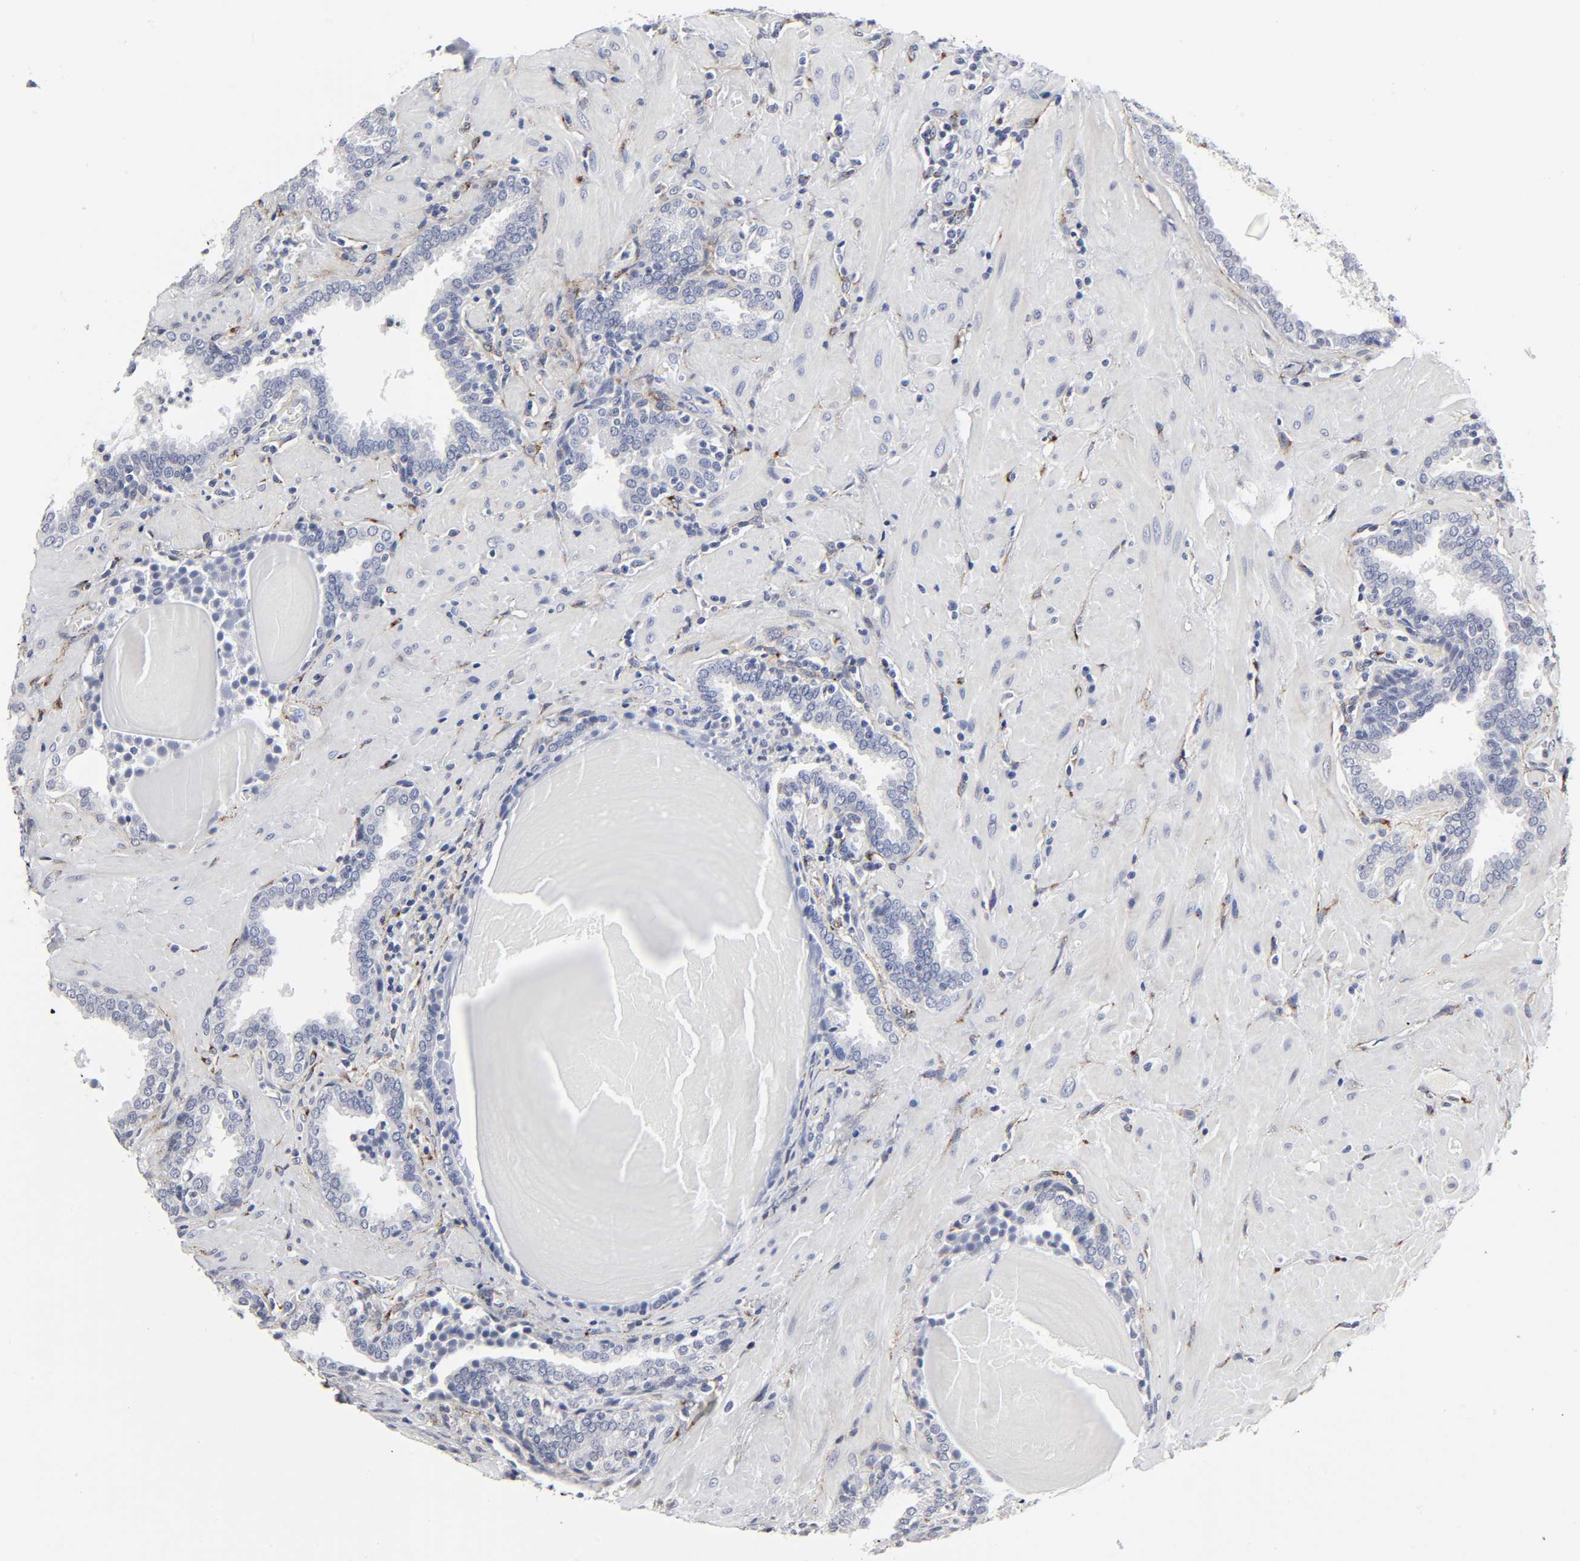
{"staining": {"intensity": "negative", "quantity": "none", "location": "none"}, "tissue": "prostate", "cell_type": "Glandular cells", "image_type": "normal", "snomed": [{"axis": "morphology", "description": "Normal tissue, NOS"}, {"axis": "topography", "description": "Prostate"}], "caption": "A micrograph of human prostate is negative for staining in glandular cells. (DAB immunohistochemistry (IHC) visualized using brightfield microscopy, high magnification).", "gene": "LRP1", "patient": {"sex": "male", "age": 51}}